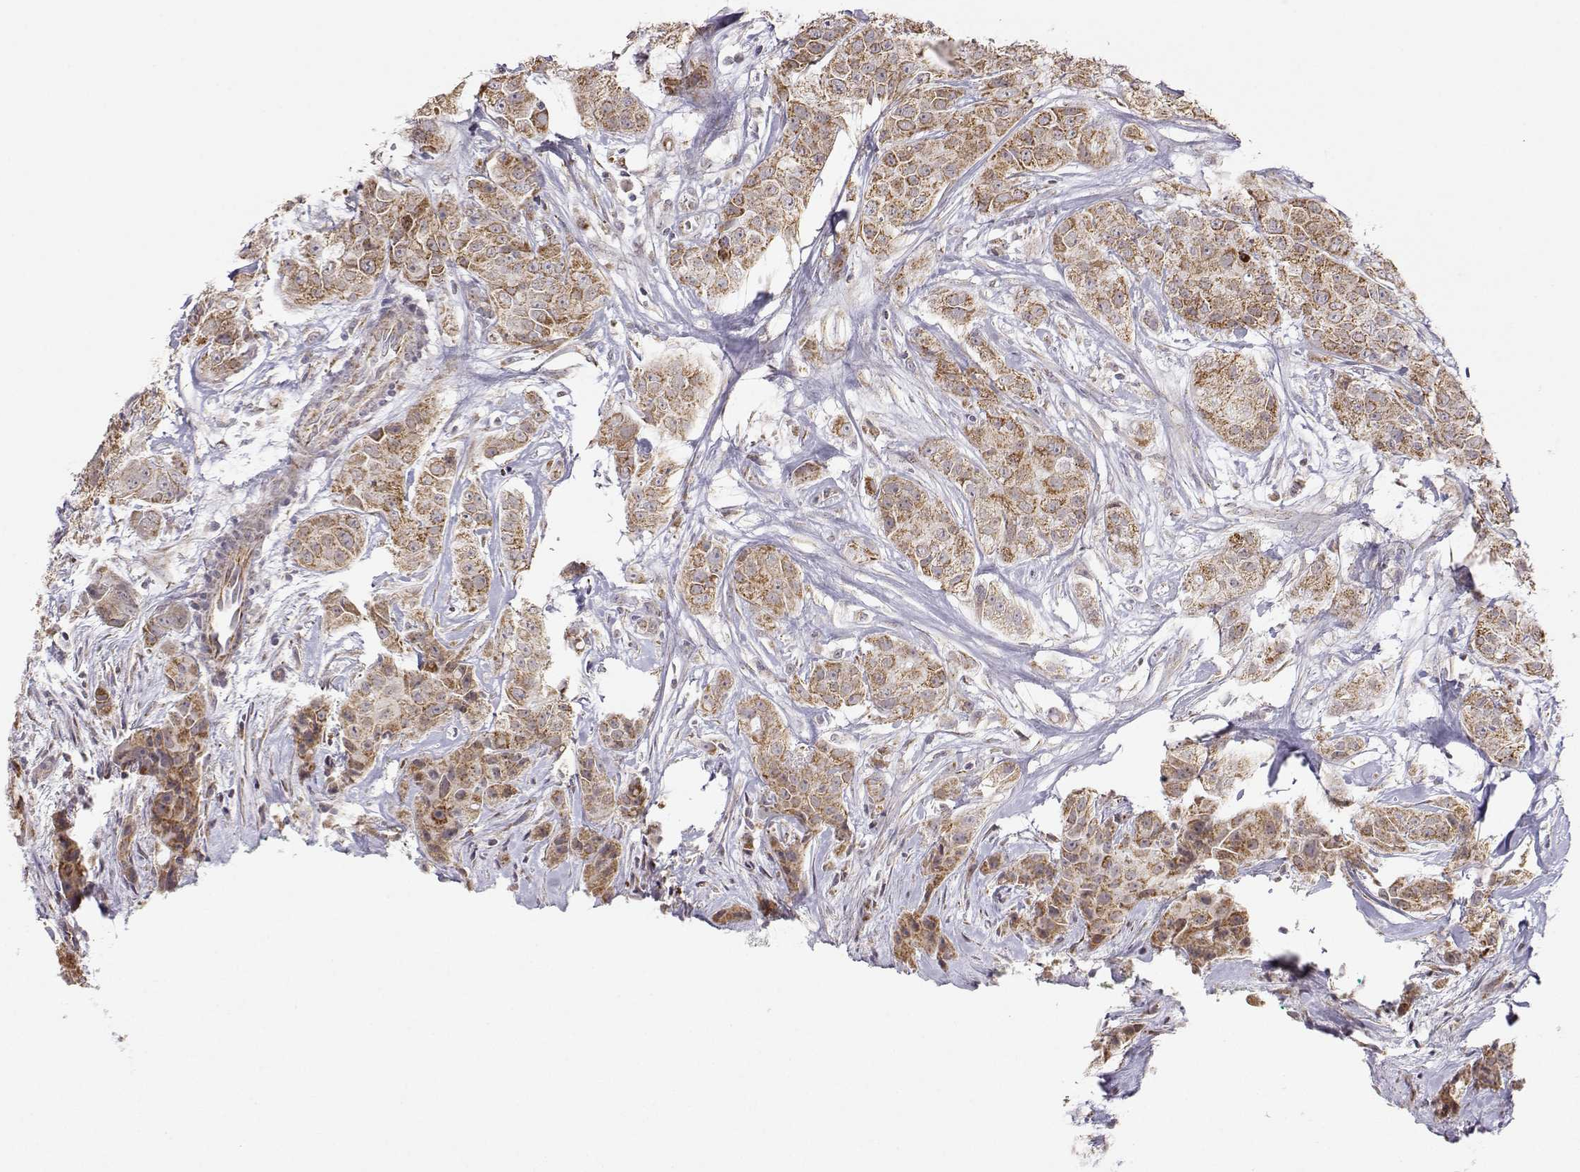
{"staining": {"intensity": "moderate", "quantity": ">75%", "location": "cytoplasmic/membranous"}, "tissue": "breast cancer", "cell_type": "Tumor cells", "image_type": "cancer", "snomed": [{"axis": "morphology", "description": "Duct carcinoma"}, {"axis": "topography", "description": "Breast"}], "caption": "The histopathology image displays staining of breast cancer, revealing moderate cytoplasmic/membranous protein positivity (brown color) within tumor cells. The staining was performed using DAB (3,3'-diaminobenzidine), with brown indicating positive protein expression. Nuclei are stained blue with hematoxylin.", "gene": "EXOG", "patient": {"sex": "female", "age": 43}}